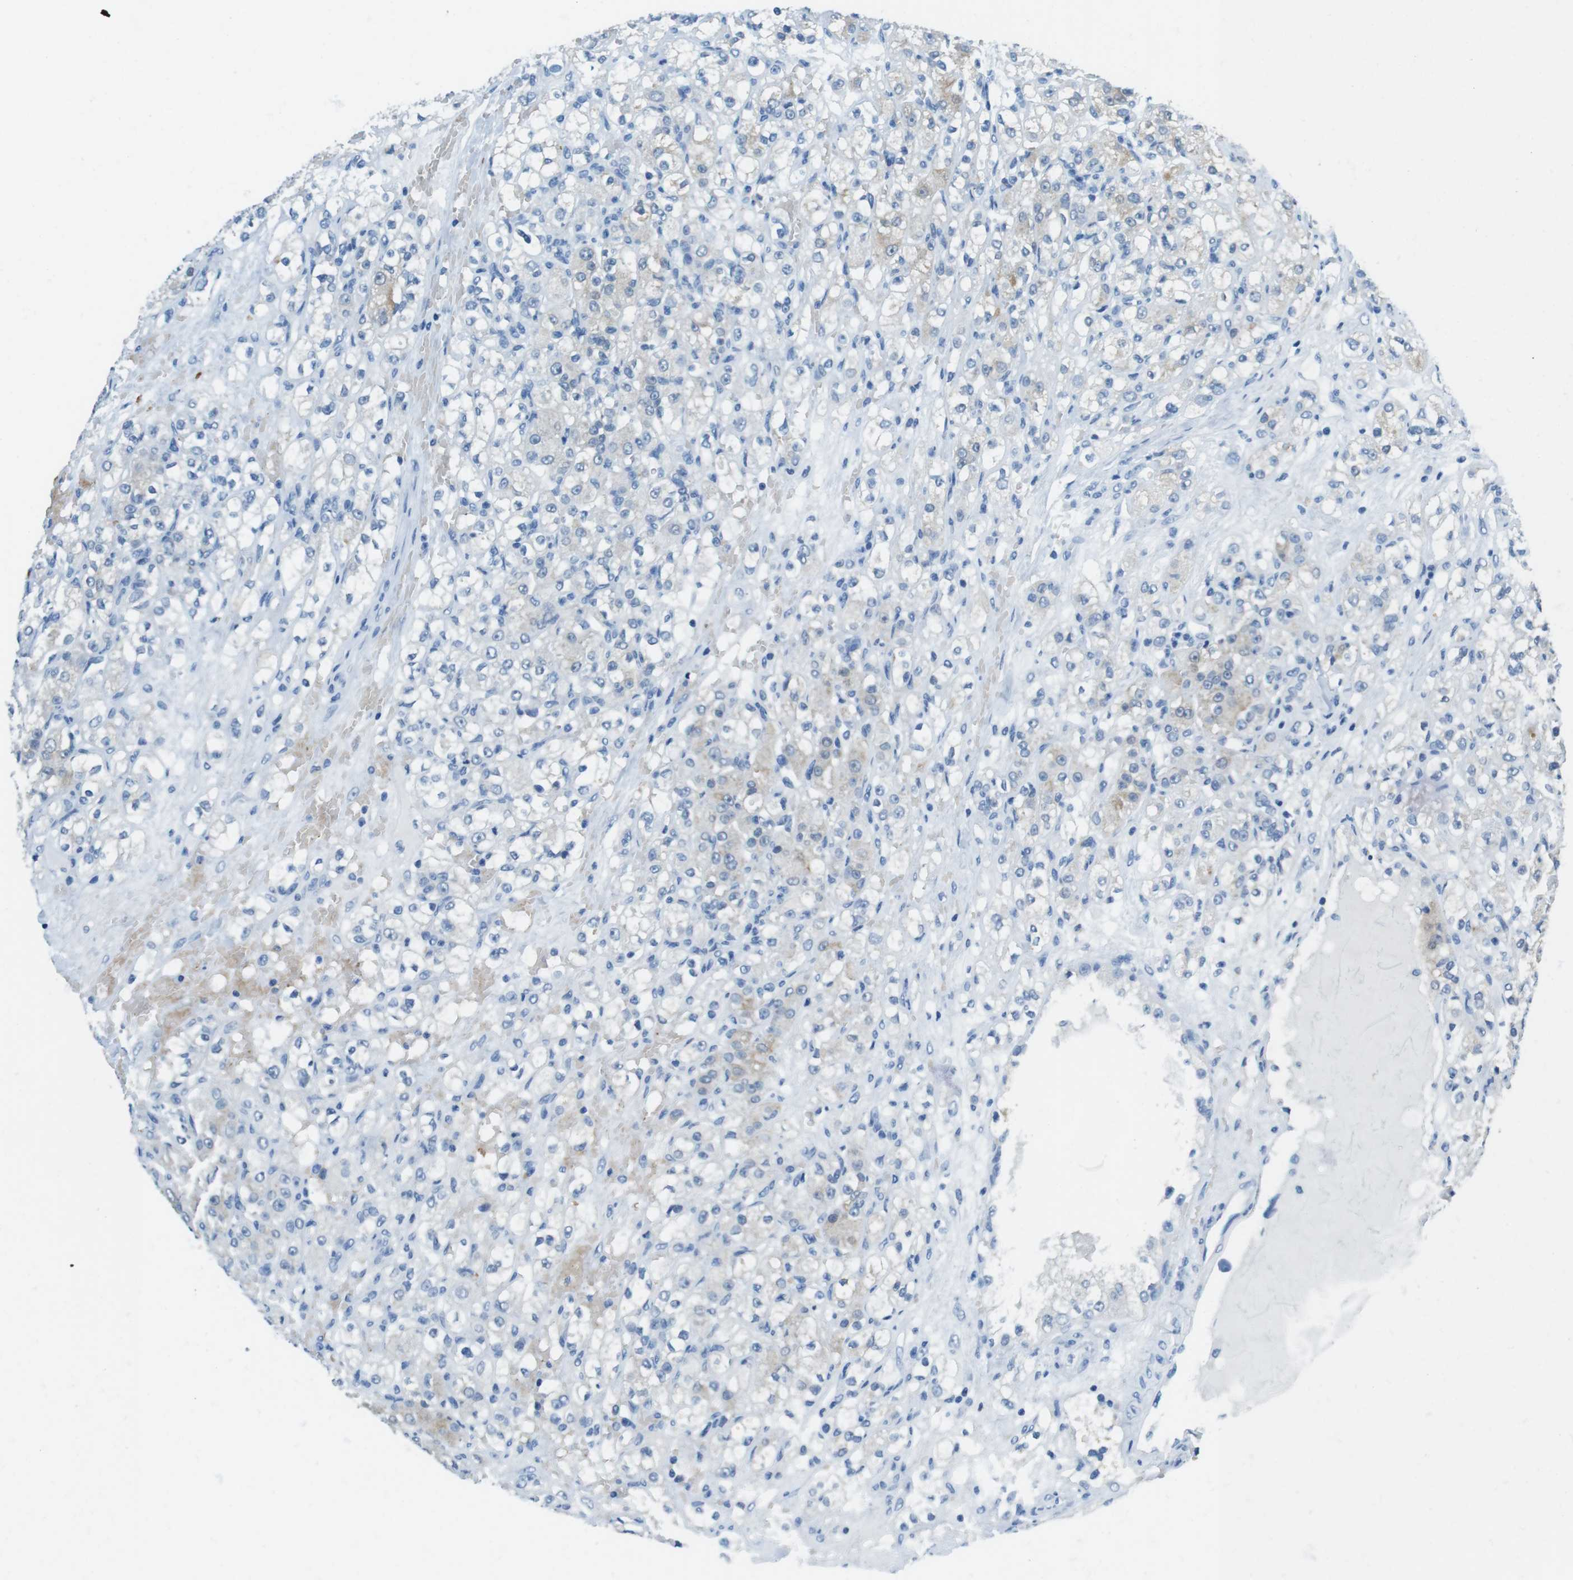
{"staining": {"intensity": "weak", "quantity": "<25%", "location": "cytoplasmic/membranous"}, "tissue": "renal cancer", "cell_type": "Tumor cells", "image_type": "cancer", "snomed": [{"axis": "morphology", "description": "Normal tissue, NOS"}, {"axis": "morphology", "description": "Adenocarcinoma, NOS"}, {"axis": "topography", "description": "Kidney"}], "caption": "Tumor cells show no significant staining in renal adenocarcinoma.", "gene": "TFAP2C", "patient": {"sex": "male", "age": 61}}